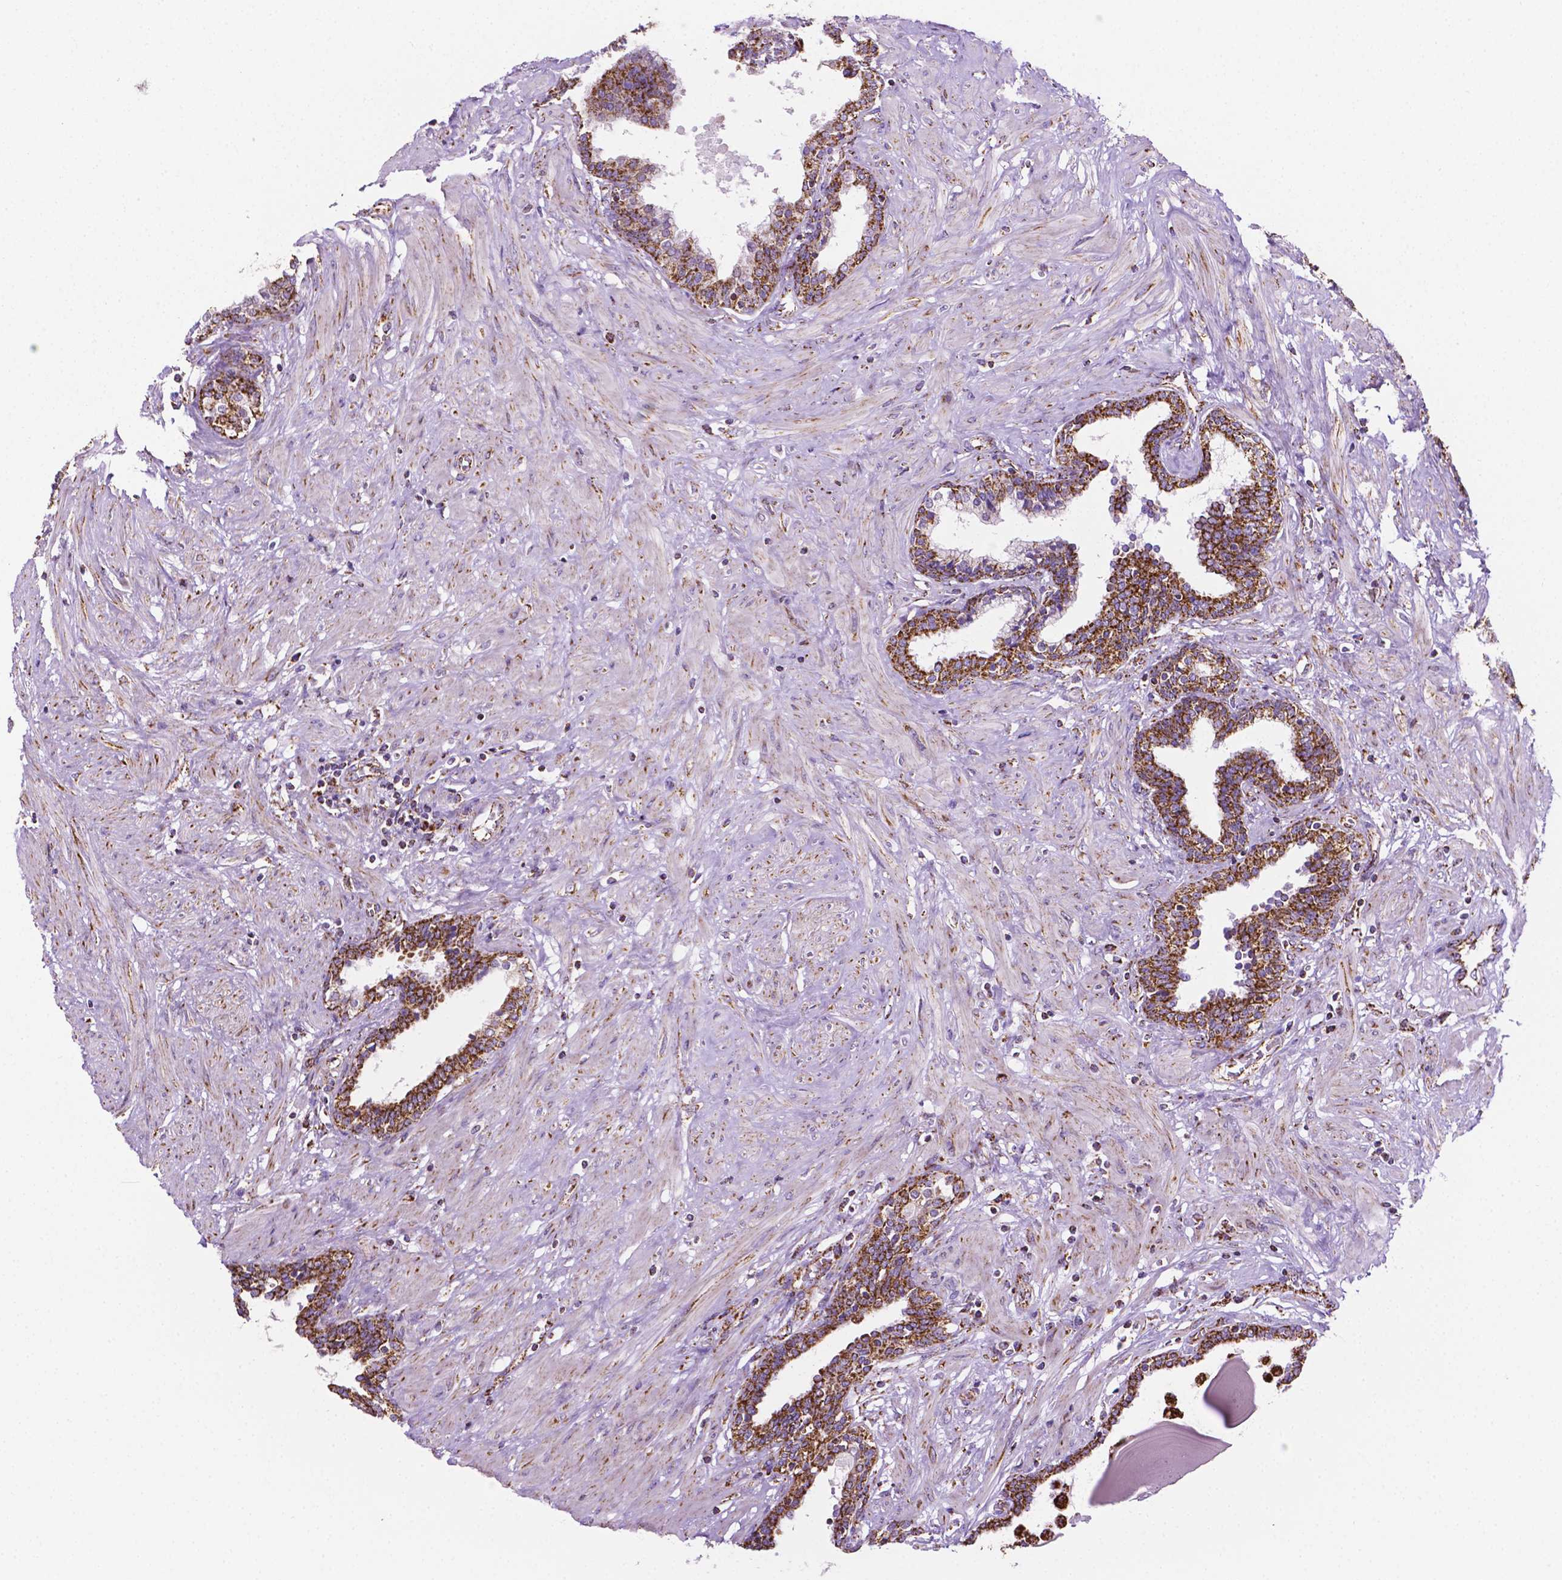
{"staining": {"intensity": "strong", "quantity": ">75%", "location": "cytoplasmic/membranous"}, "tissue": "prostate", "cell_type": "Glandular cells", "image_type": "normal", "snomed": [{"axis": "morphology", "description": "Normal tissue, NOS"}, {"axis": "topography", "description": "Prostate"}], "caption": "A high-resolution histopathology image shows immunohistochemistry staining of unremarkable prostate, which shows strong cytoplasmic/membranous expression in about >75% of glandular cells.", "gene": "RMDN3", "patient": {"sex": "male", "age": 55}}